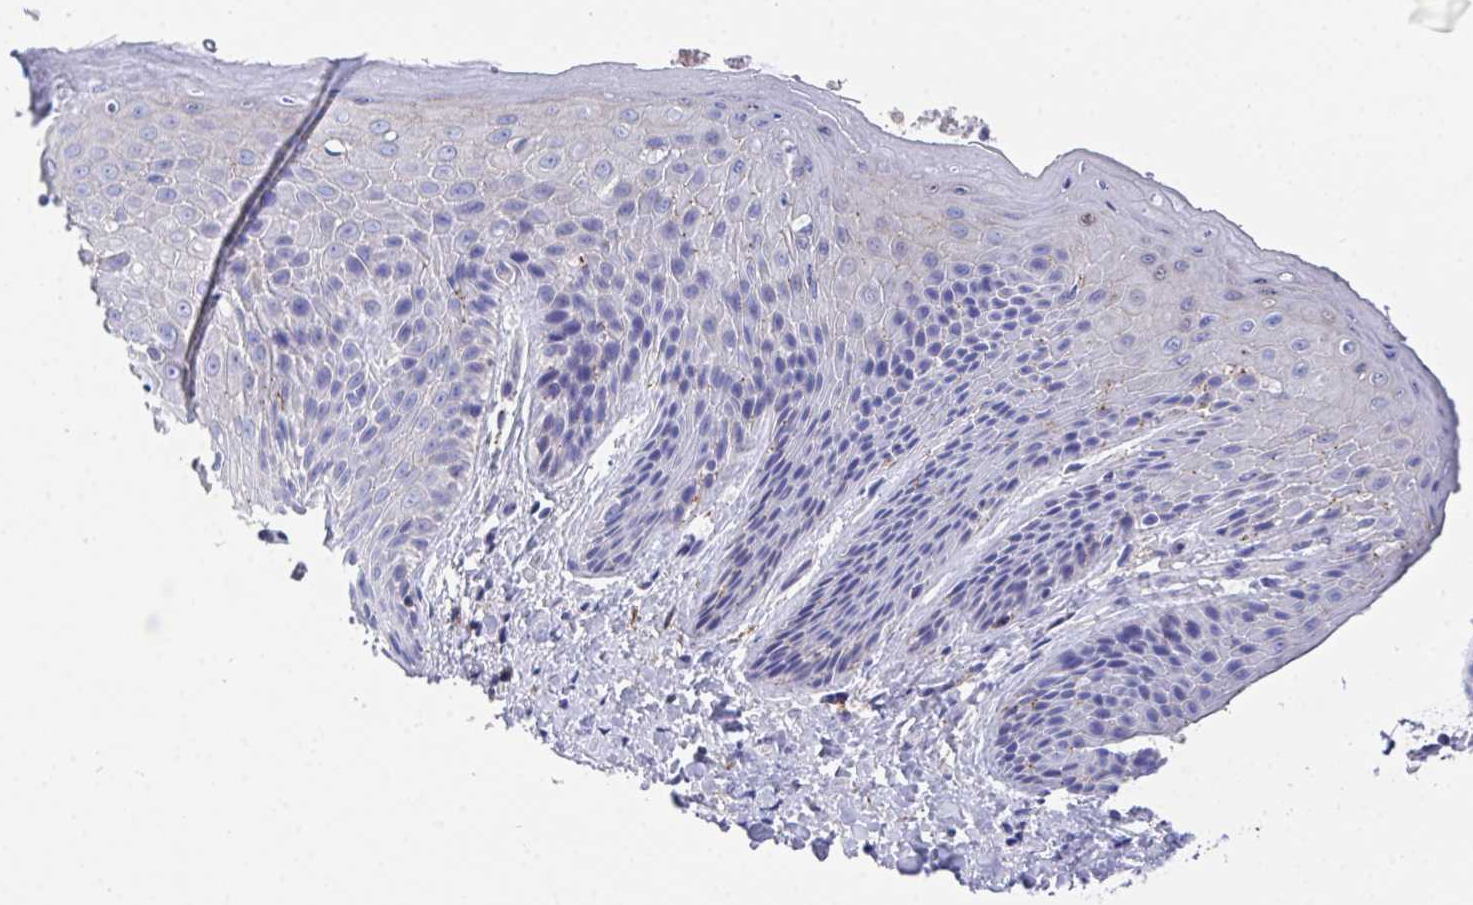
{"staining": {"intensity": "negative", "quantity": "none", "location": "none"}, "tissue": "skin", "cell_type": "Epidermal cells", "image_type": "normal", "snomed": [{"axis": "morphology", "description": "Normal tissue, NOS"}, {"axis": "topography", "description": "Anal"}, {"axis": "topography", "description": "Peripheral nerve tissue"}], "caption": "A high-resolution histopathology image shows IHC staining of unremarkable skin, which displays no significant expression in epidermal cells. (Immunohistochemistry, brightfield microscopy, high magnification).", "gene": "PRG3", "patient": {"sex": "male", "age": 51}}